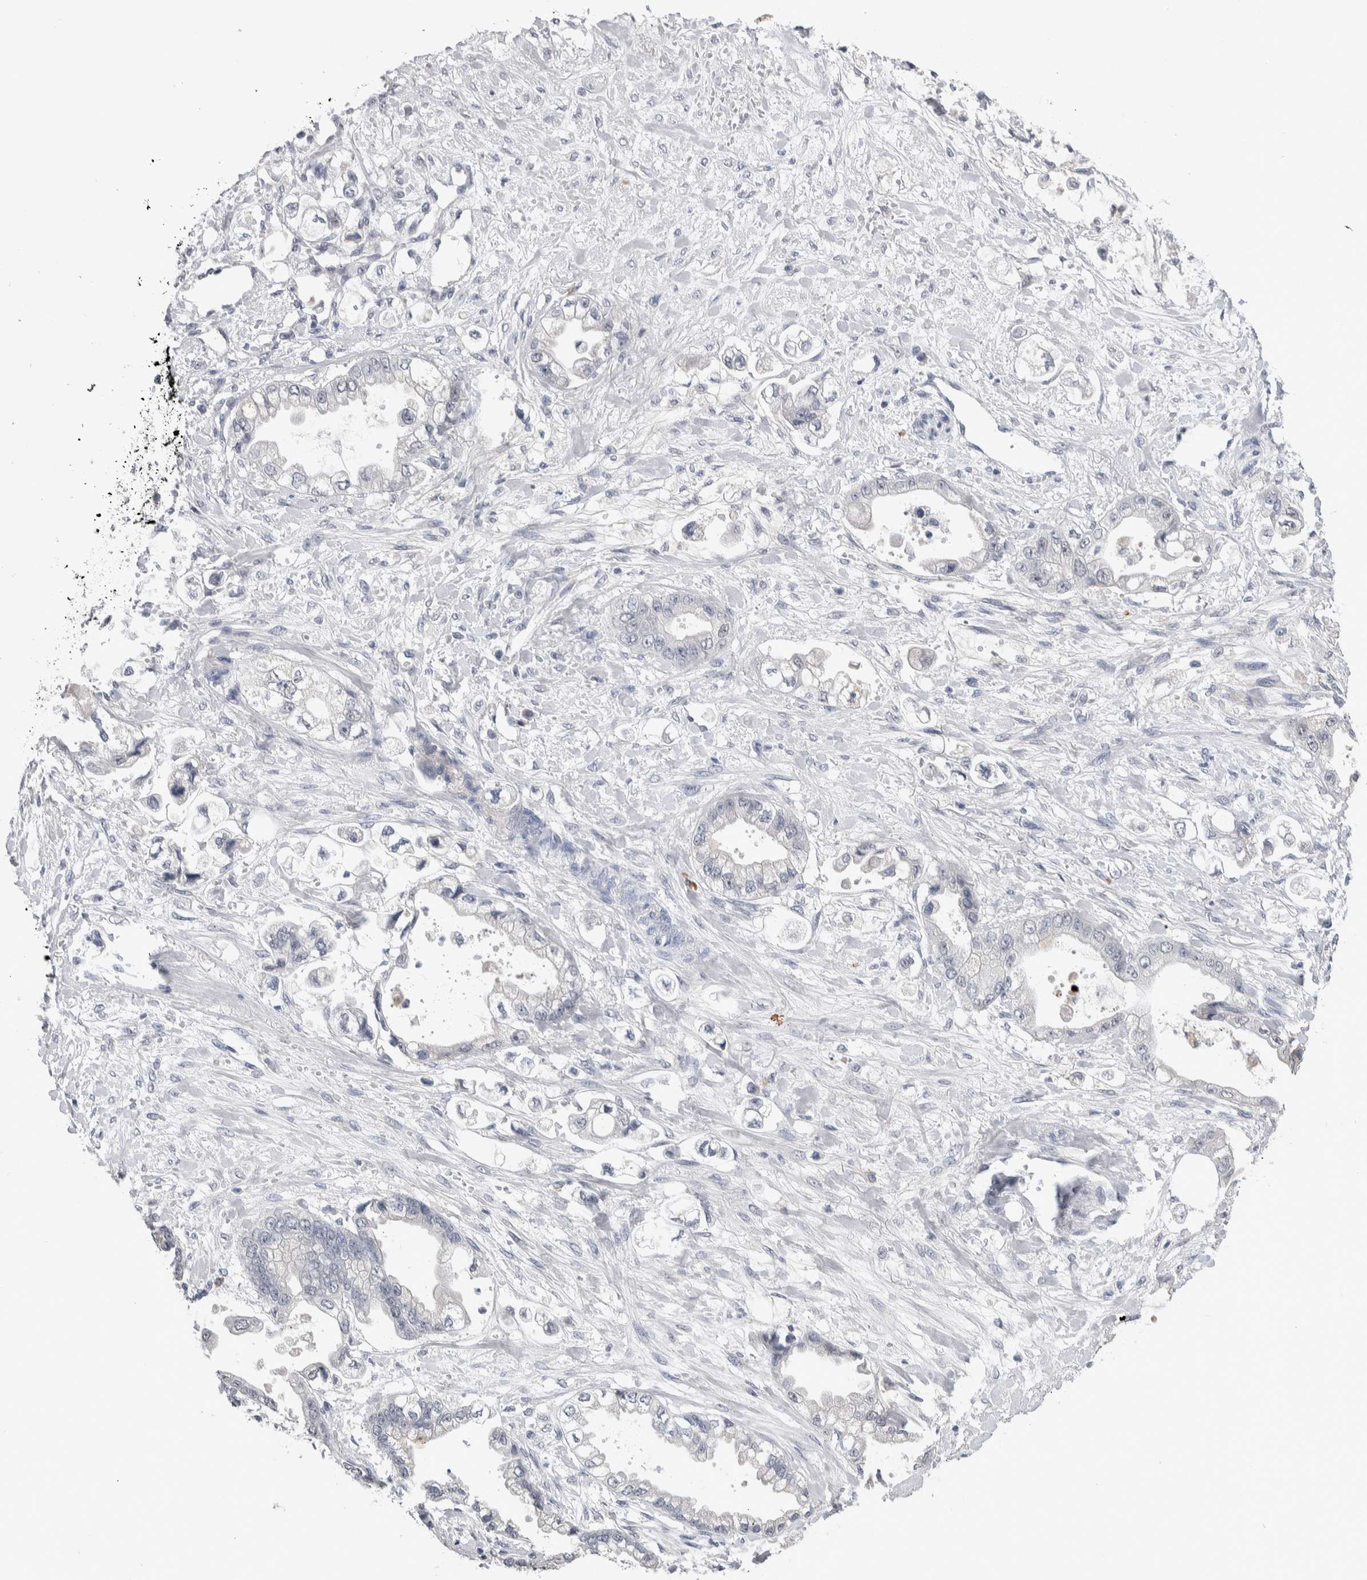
{"staining": {"intensity": "negative", "quantity": "none", "location": "none"}, "tissue": "stomach cancer", "cell_type": "Tumor cells", "image_type": "cancer", "snomed": [{"axis": "morphology", "description": "Adenocarcinoma, NOS"}, {"axis": "topography", "description": "Stomach"}], "caption": "This image is of stomach adenocarcinoma stained with immunohistochemistry to label a protein in brown with the nuclei are counter-stained blue. There is no expression in tumor cells. Nuclei are stained in blue.", "gene": "TMEM102", "patient": {"sex": "male", "age": 62}}